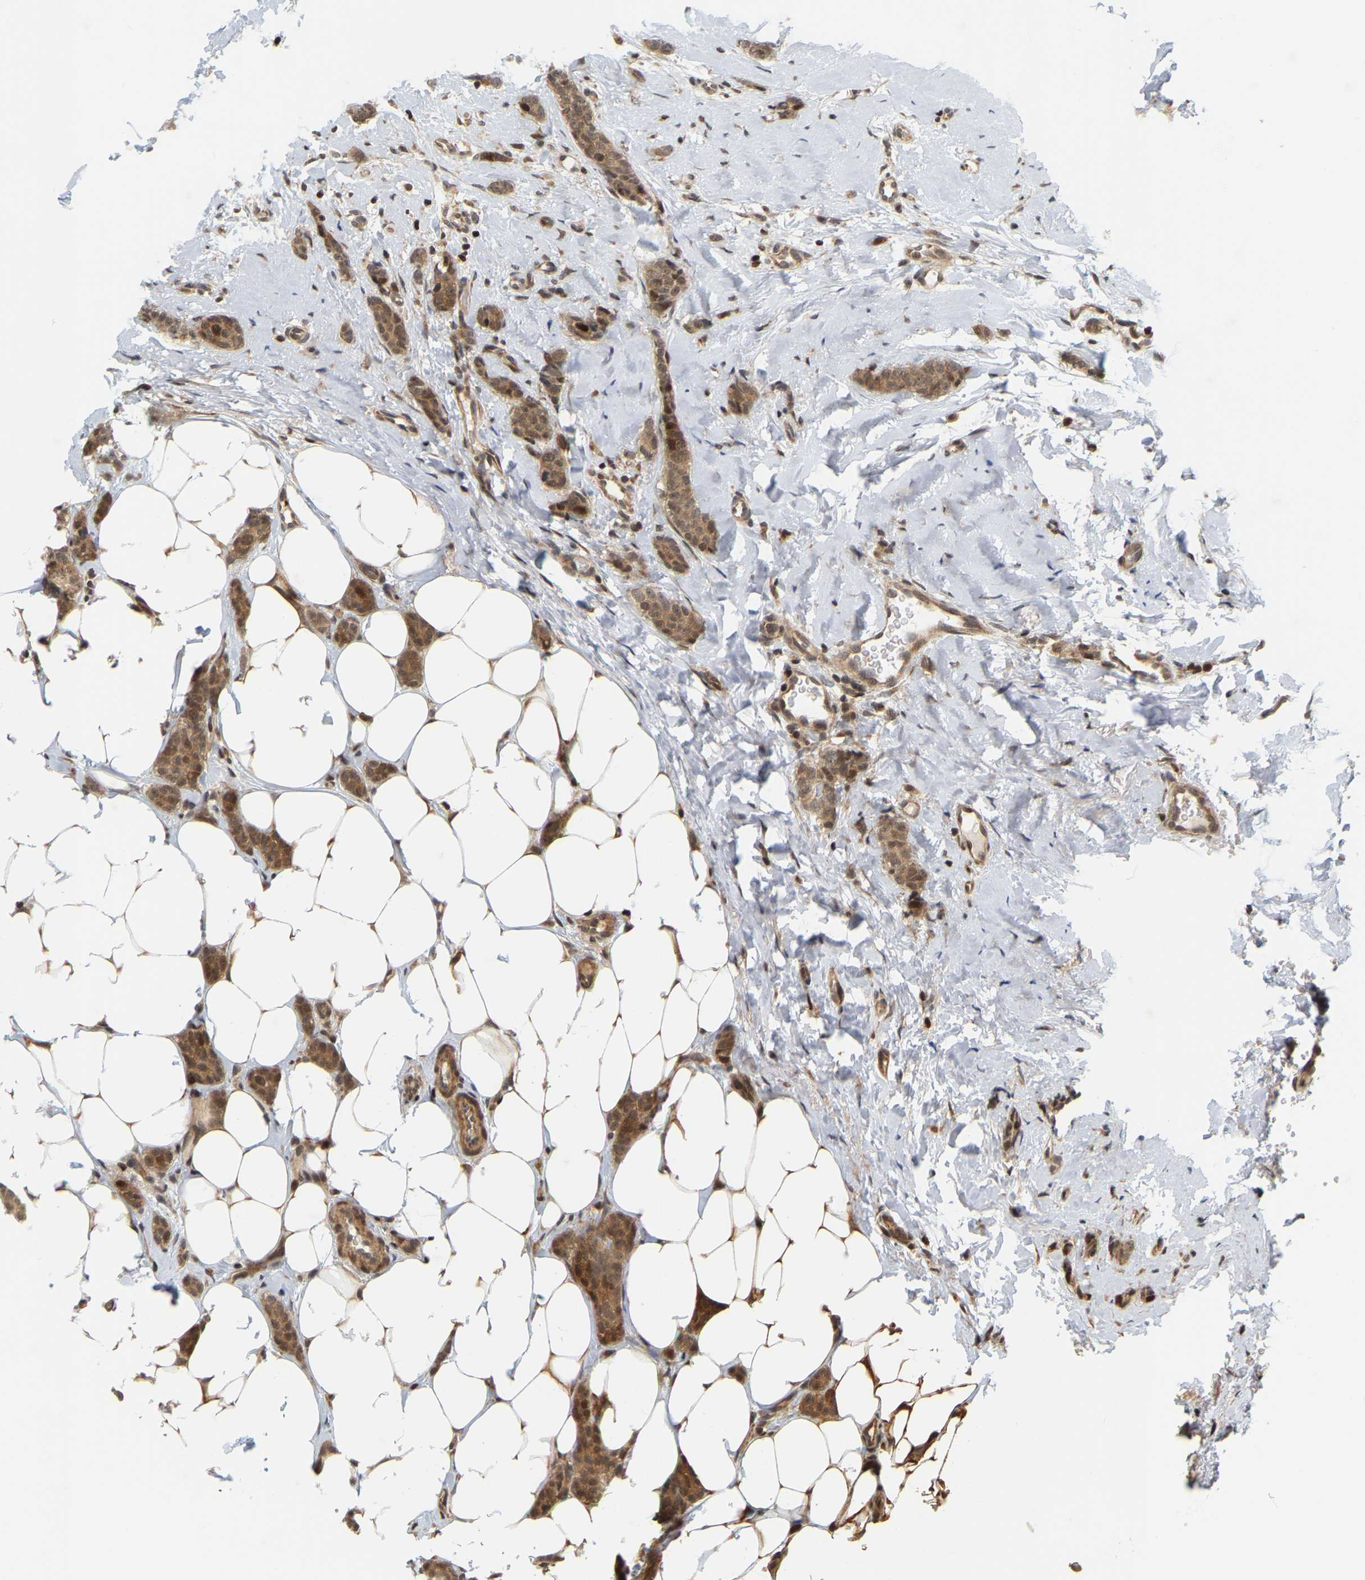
{"staining": {"intensity": "moderate", "quantity": ">75%", "location": "cytoplasmic/membranous"}, "tissue": "breast cancer", "cell_type": "Tumor cells", "image_type": "cancer", "snomed": [{"axis": "morphology", "description": "Lobular carcinoma"}, {"axis": "topography", "description": "Skin"}, {"axis": "topography", "description": "Breast"}], "caption": "Immunohistochemistry histopathology image of neoplastic tissue: lobular carcinoma (breast) stained using immunohistochemistry exhibits medium levels of moderate protein expression localized specifically in the cytoplasmic/membranous of tumor cells, appearing as a cytoplasmic/membranous brown color.", "gene": "NFE2L2", "patient": {"sex": "female", "age": 46}}